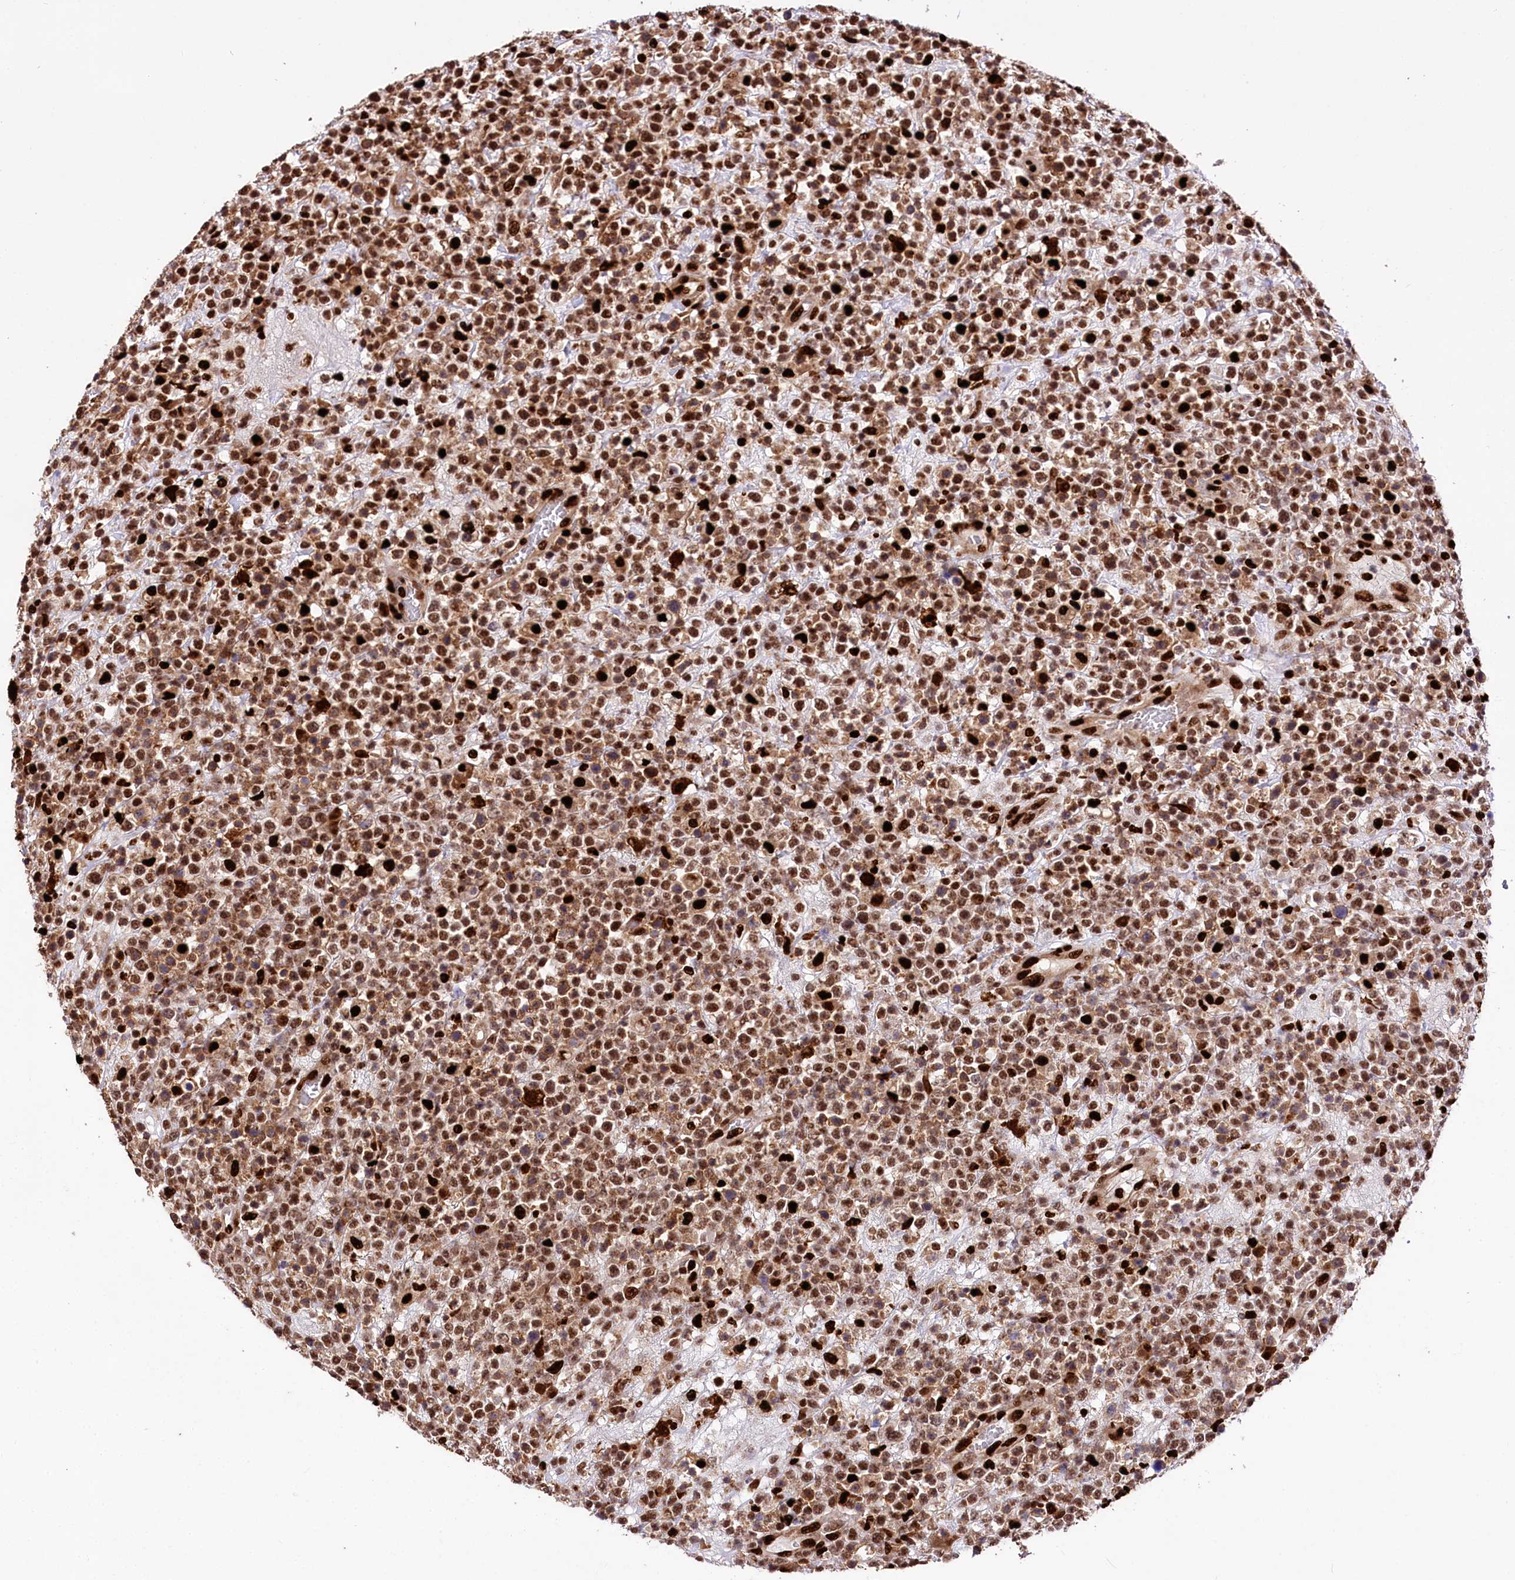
{"staining": {"intensity": "moderate", "quantity": ">75%", "location": "nuclear"}, "tissue": "lymphoma", "cell_type": "Tumor cells", "image_type": "cancer", "snomed": [{"axis": "morphology", "description": "Malignant lymphoma, non-Hodgkin's type, High grade"}, {"axis": "topography", "description": "Colon"}], "caption": "The histopathology image displays staining of lymphoma, revealing moderate nuclear protein positivity (brown color) within tumor cells.", "gene": "FIGN", "patient": {"sex": "female", "age": 53}}